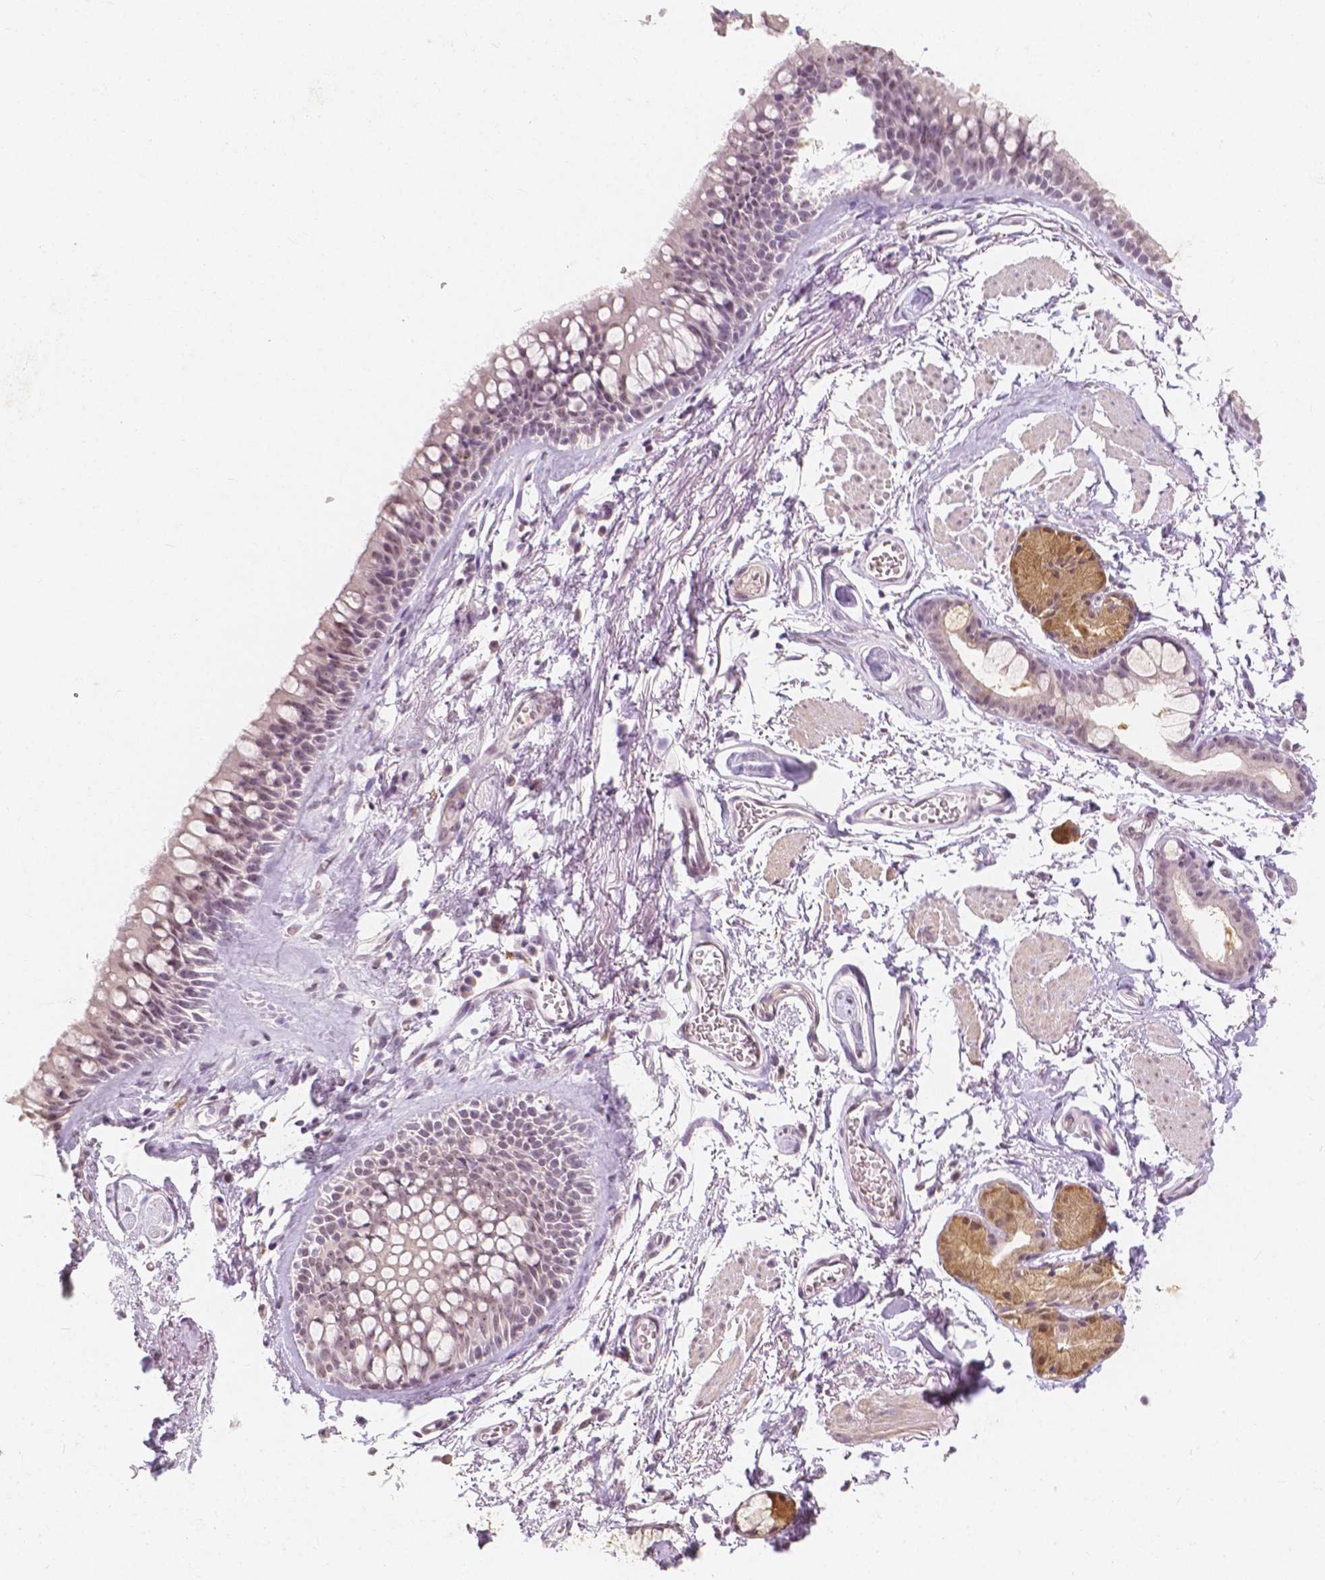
{"staining": {"intensity": "negative", "quantity": "none", "location": "none"}, "tissue": "soft tissue", "cell_type": "Fibroblasts", "image_type": "normal", "snomed": [{"axis": "morphology", "description": "Normal tissue, NOS"}, {"axis": "topography", "description": "Cartilage tissue"}, {"axis": "topography", "description": "Bronchus"}], "caption": "This is an IHC image of normal human soft tissue. There is no expression in fibroblasts.", "gene": "NOLC1", "patient": {"sex": "female", "age": 79}}